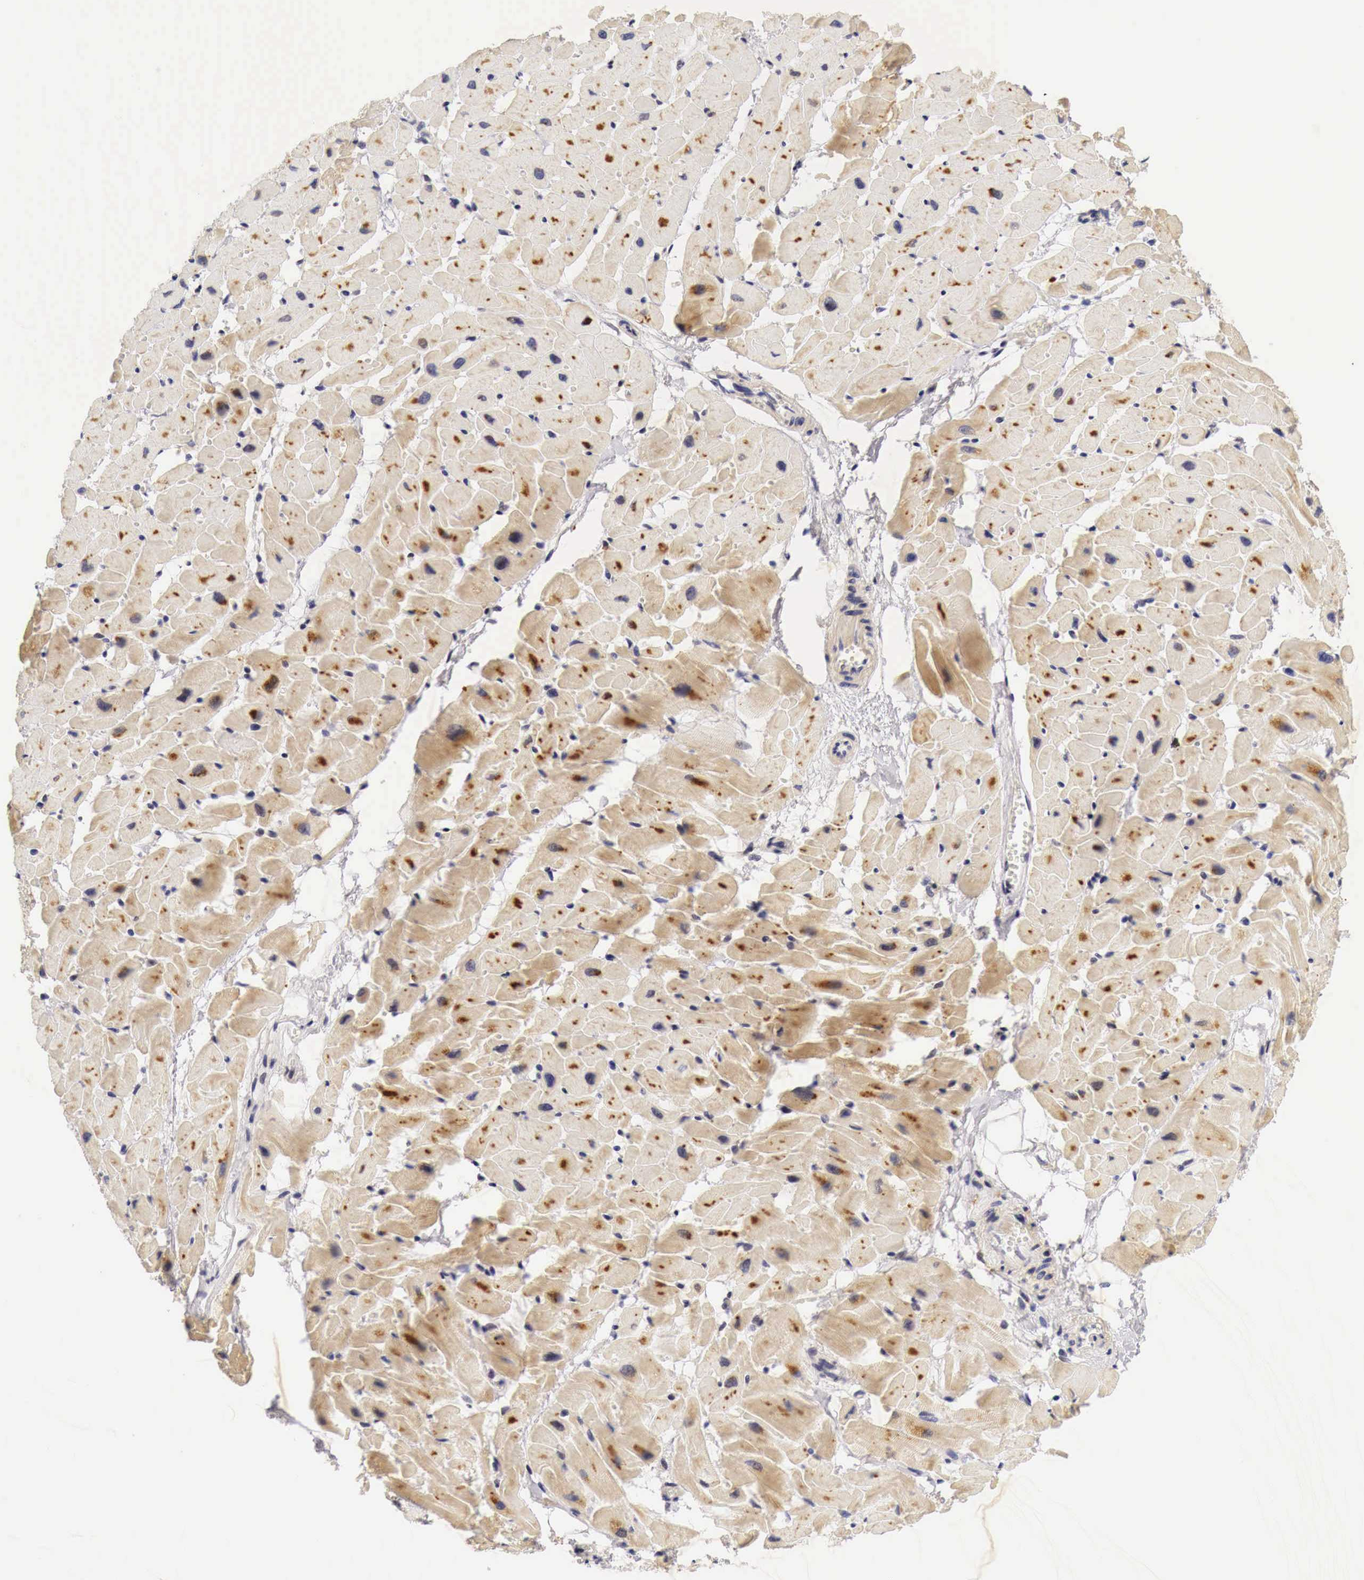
{"staining": {"intensity": "moderate", "quantity": ">75%", "location": "cytoplasmic/membranous"}, "tissue": "heart muscle", "cell_type": "Cardiomyocytes", "image_type": "normal", "snomed": [{"axis": "morphology", "description": "Normal tissue, NOS"}, {"axis": "topography", "description": "Heart"}], "caption": "Benign heart muscle exhibits moderate cytoplasmic/membranous staining in approximately >75% of cardiomyocytes, visualized by immunohistochemistry. (DAB (3,3'-diaminobenzidine) IHC, brown staining for protein, blue staining for nuclei).", "gene": "CASP3", "patient": {"sex": "female", "age": 19}}